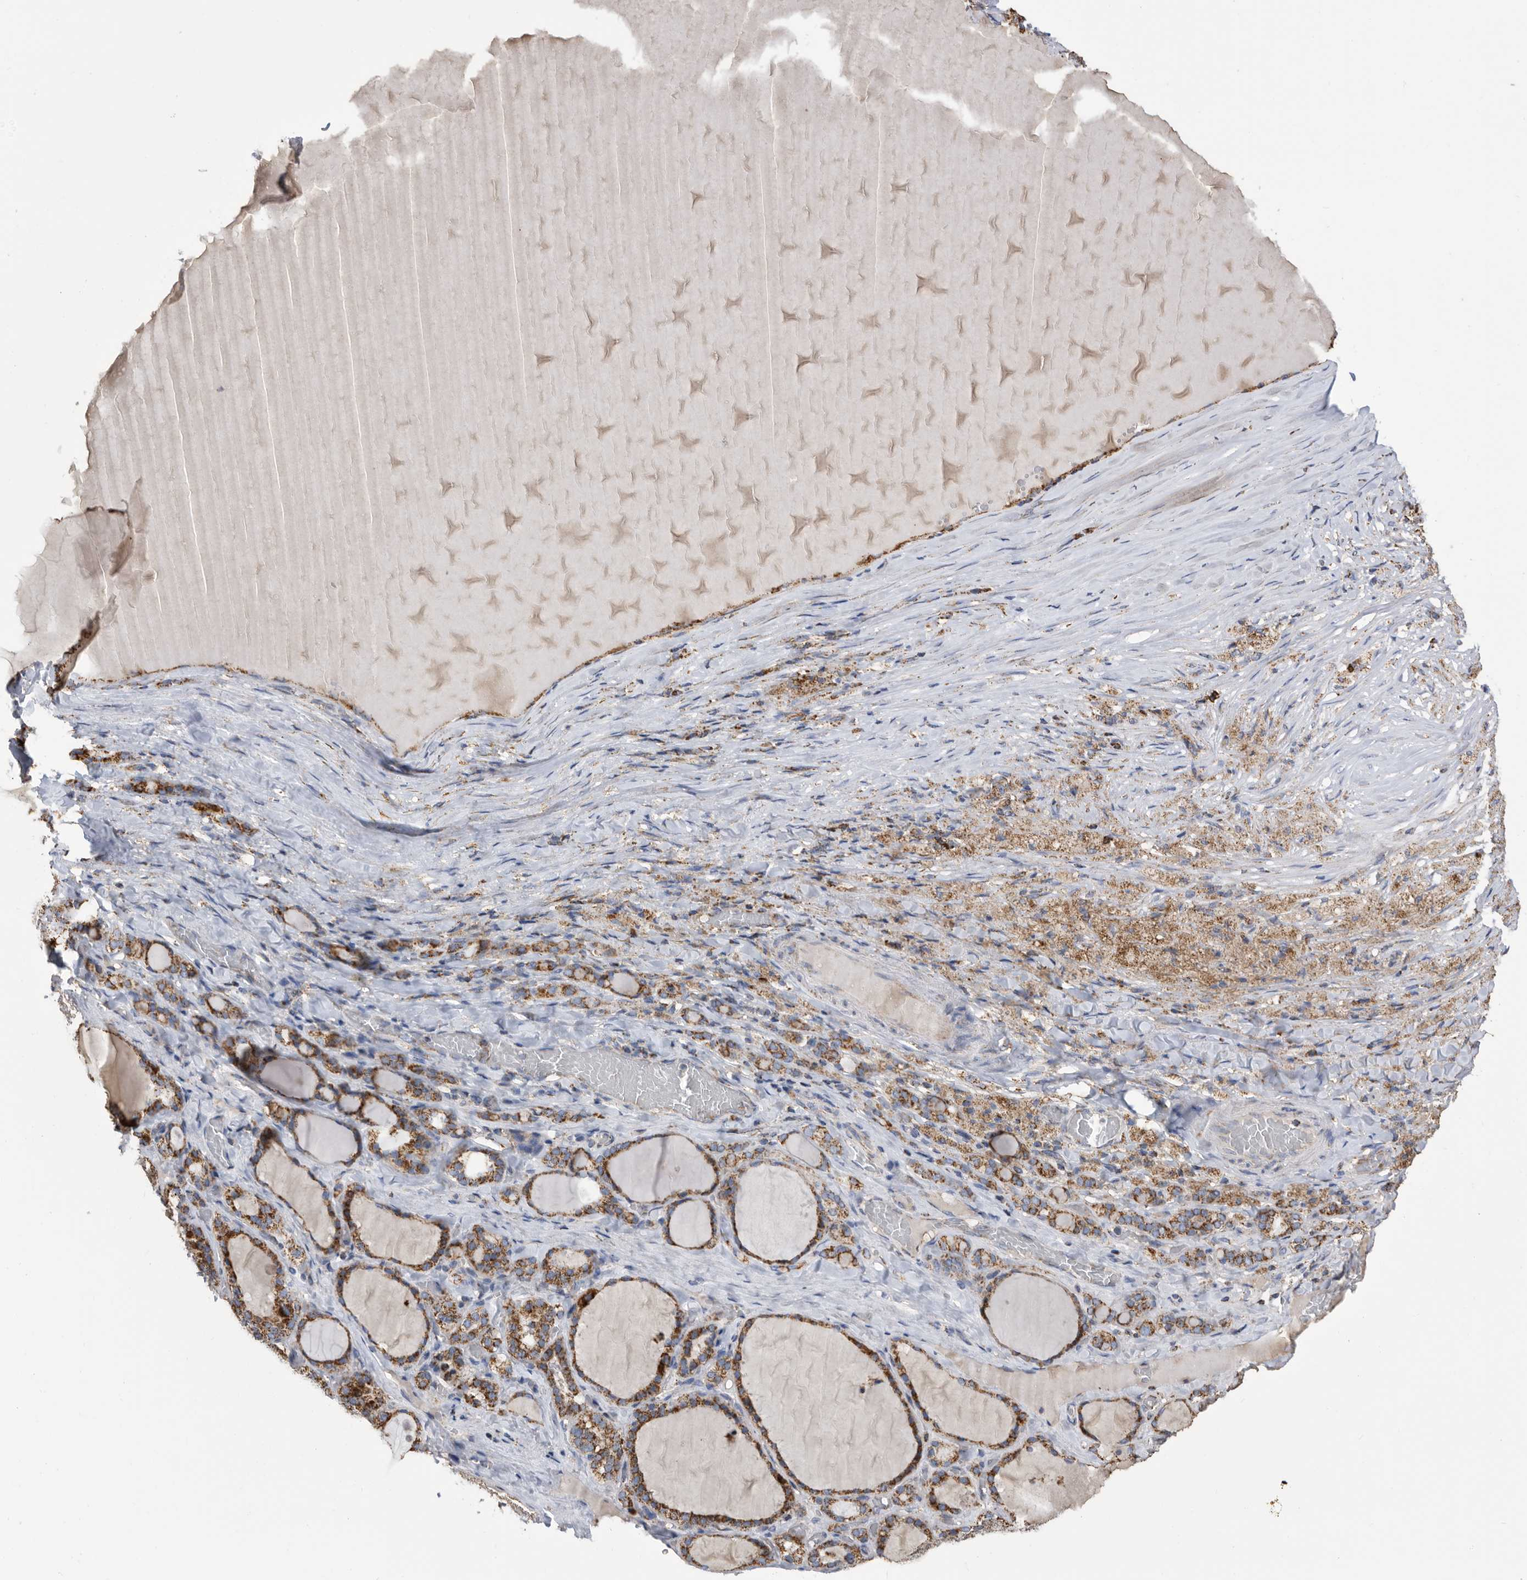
{"staining": {"intensity": "strong", "quantity": ">75%", "location": "cytoplasmic/membranous"}, "tissue": "thyroid gland", "cell_type": "Glandular cells", "image_type": "normal", "snomed": [{"axis": "morphology", "description": "Normal tissue, NOS"}, {"axis": "topography", "description": "Thyroid gland"}], "caption": "The micrograph reveals immunohistochemical staining of benign thyroid gland. There is strong cytoplasmic/membranous expression is appreciated in approximately >75% of glandular cells. (Stains: DAB in brown, nuclei in blue, Microscopy: brightfield microscopy at high magnification).", "gene": "WFDC1", "patient": {"sex": "female", "age": 22}}